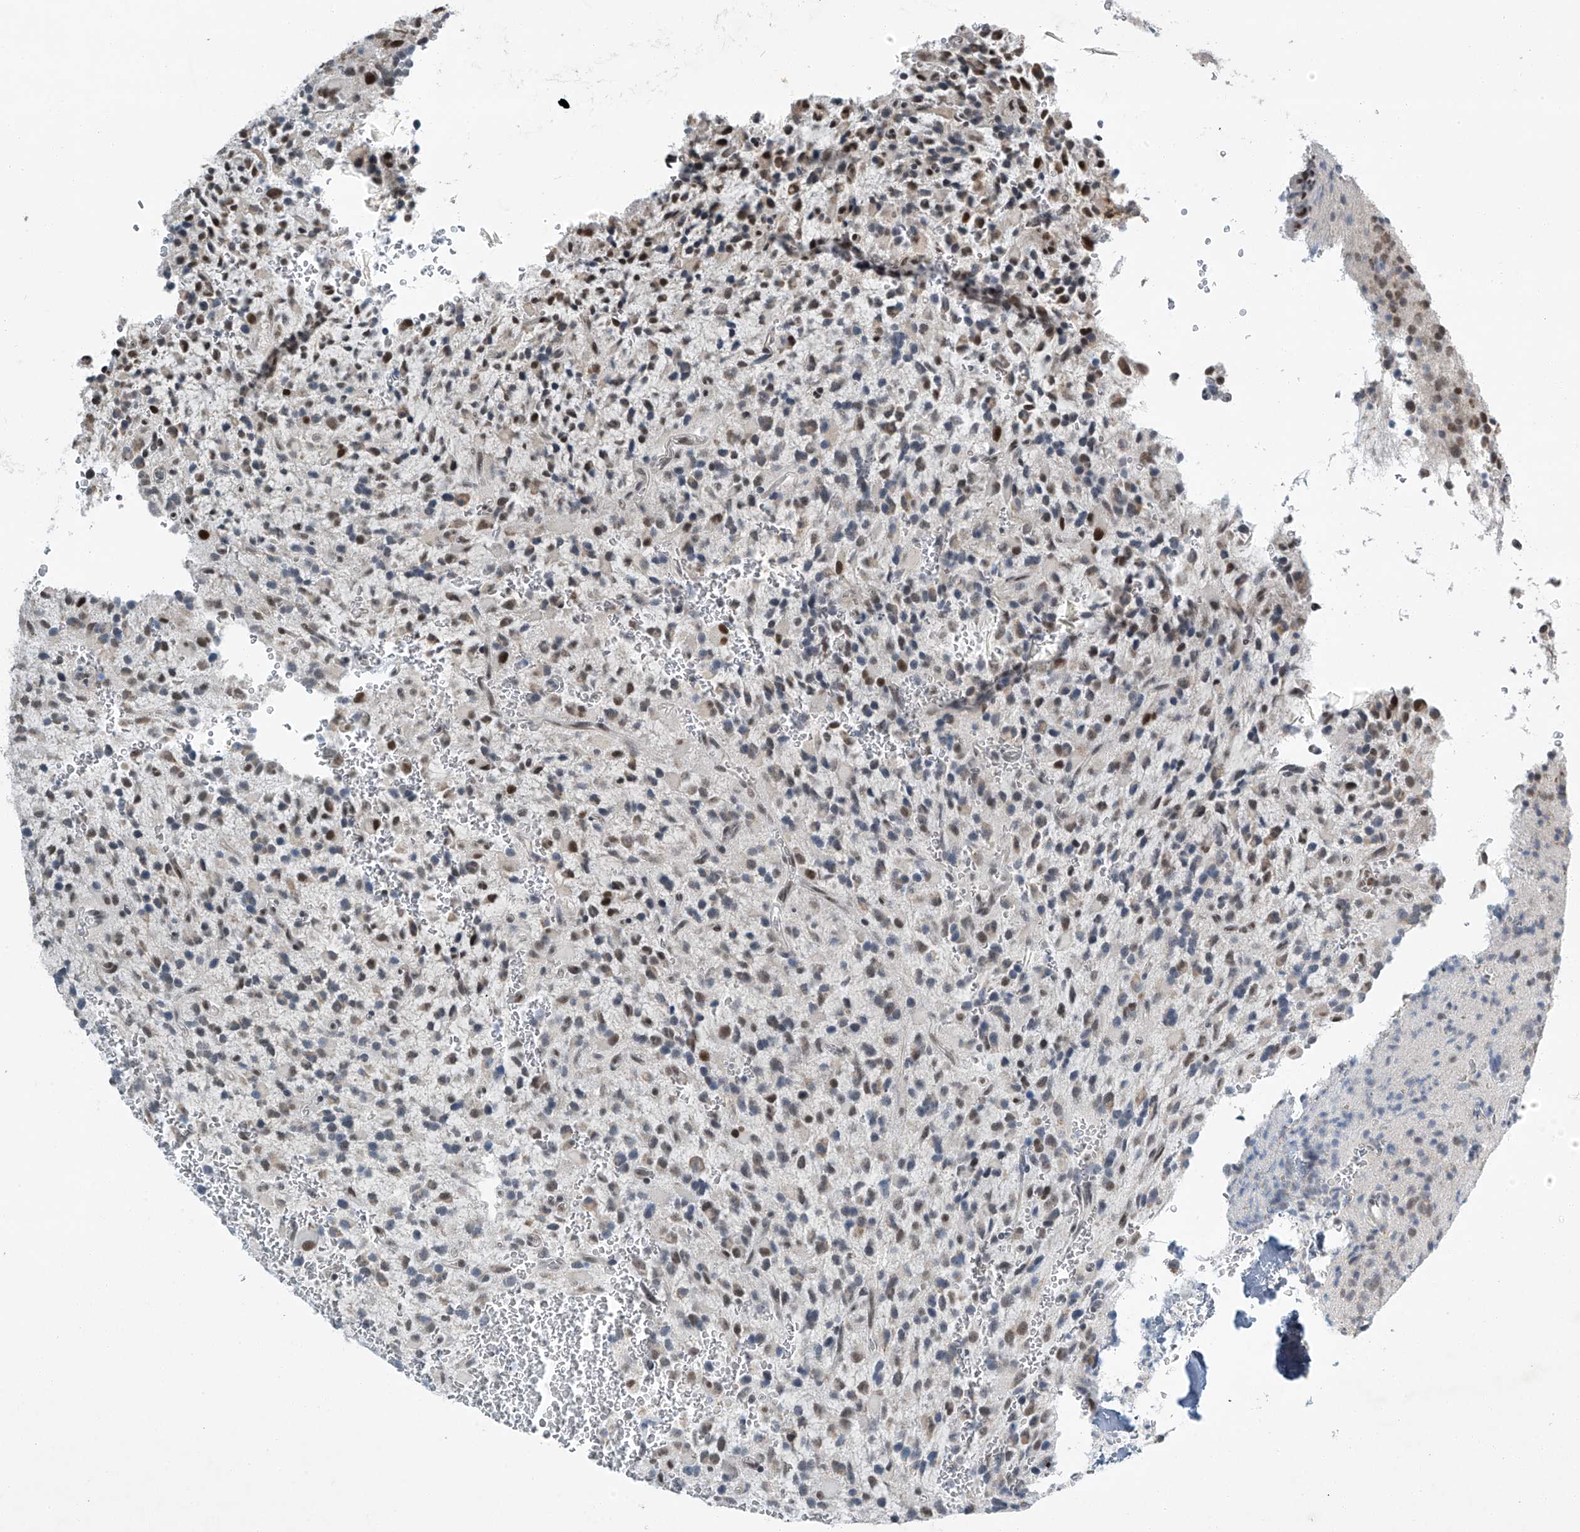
{"staining": {"intensity": "weak", "quantity": "25%-75%", "location": "cytoplasmic/membranous,nuclear"}, "tissue": "glioma", "cell_type": "Tumor cells", "image_type": "cancer", "snomed": [{"axis": "morphology", "description": "Glioma, malignant, High grade"}, {"axis": "topography", "description": "Brain"}], "caption": "Tumor cells demonstrate weak cytoplasmic/membranous and nuclear expression in approximately 25%-75% of cells in glioma.", "gene": "TAF8", "patient": {"sex": "male", "age": 34}}